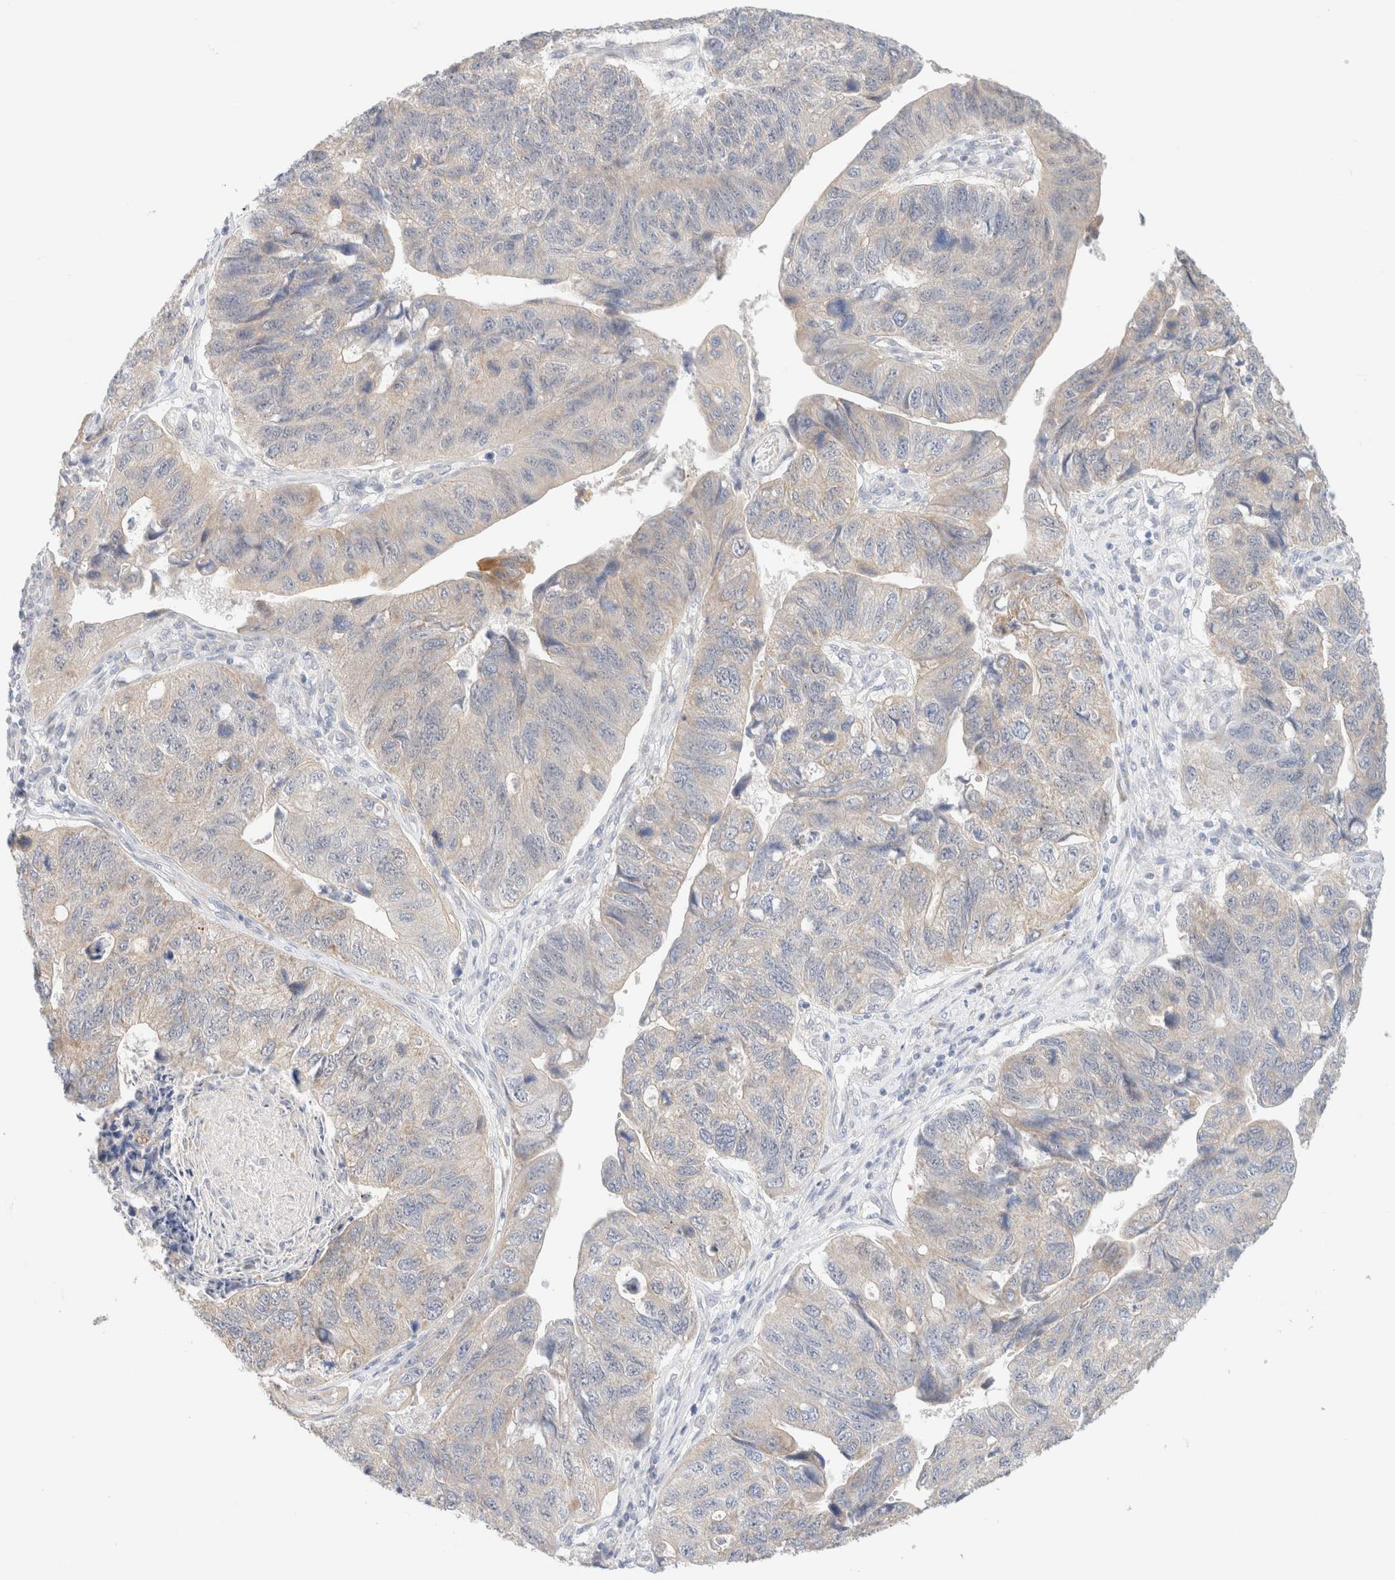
{"staining": {"intensity": "weak", "quantity": "<25%", "location": "cytoplasmic/membranous"}, "tissue": "stomach cancer", "cell_type": "Tumor cells", "image_type": "cancer", "snomed": [{"axis": "morphology", "description": "Adenocarcinoma, NOS"}, {"axis": "topography", "description": "Stomach"}], "caption": "The image demonstrates no significant positivity in tumor cells of adenocarcinoma (stomach).", "gene": "UNC13B", "patient": {"sex": "male", "age": 59}}